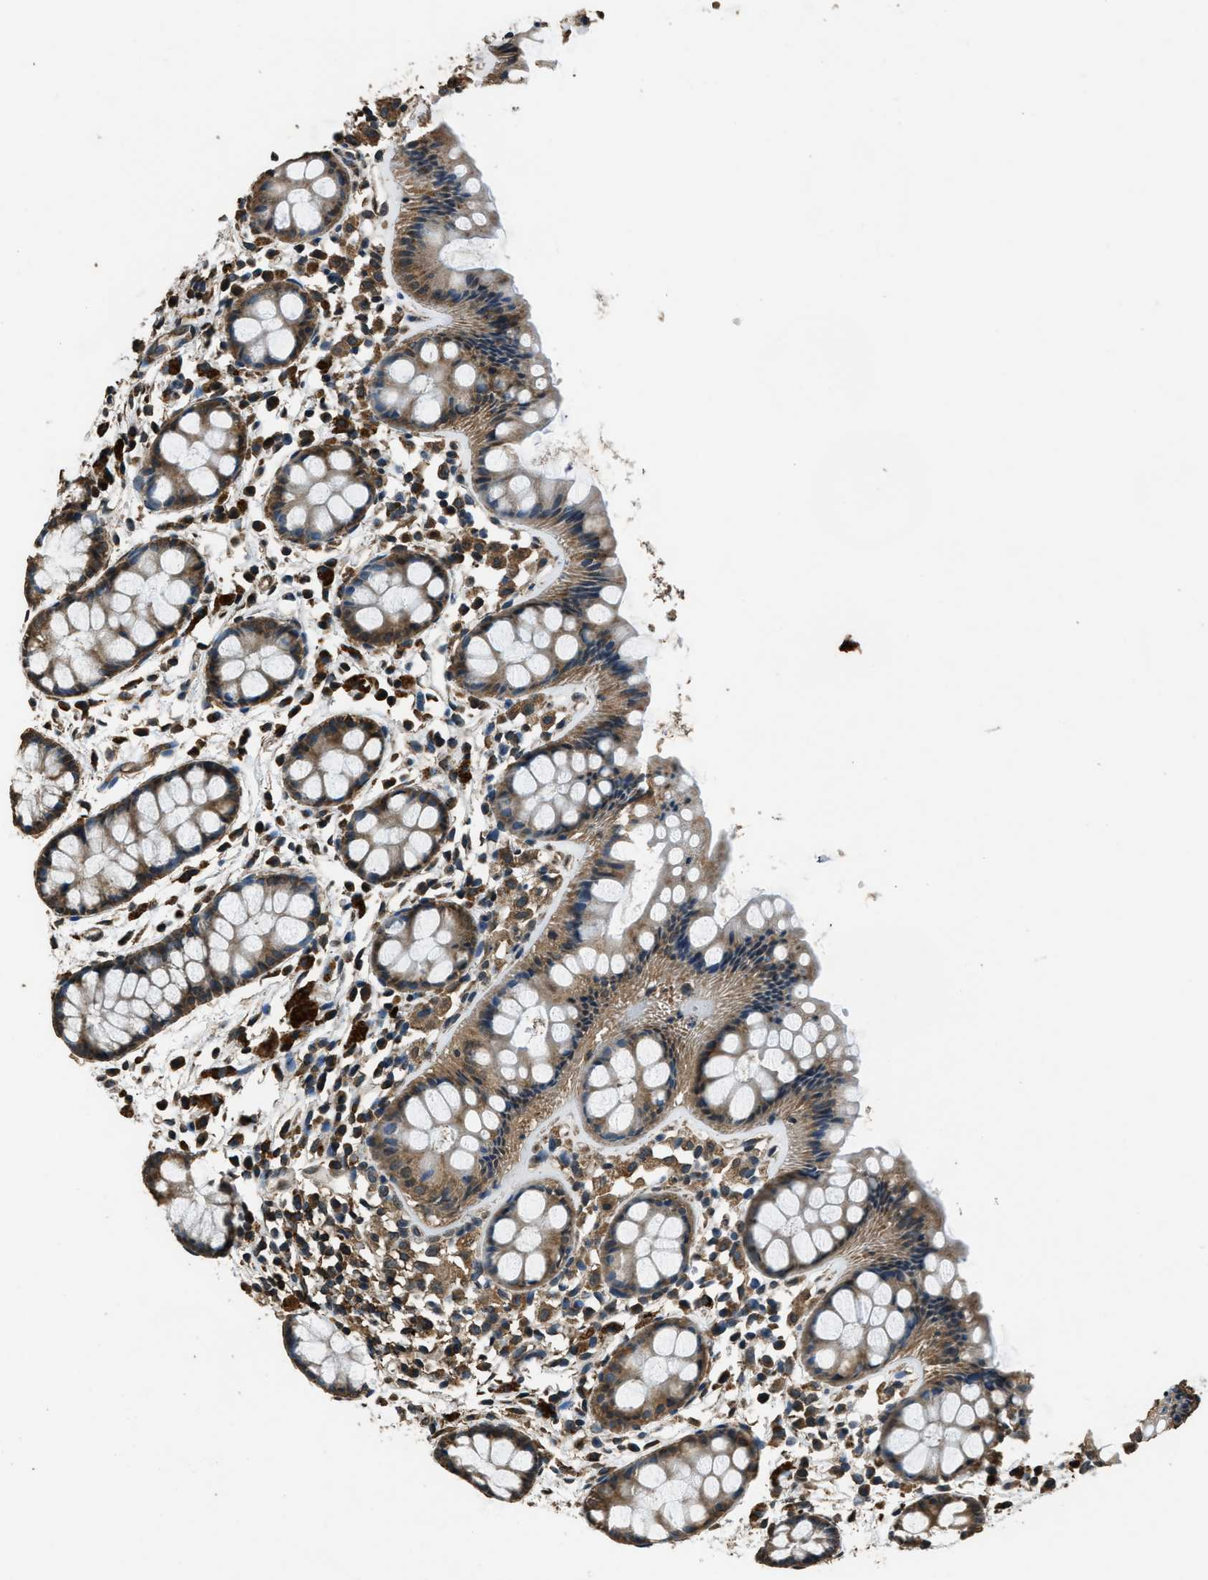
{"staining": {"intensity": "moderate", "quantity": ">75%", "location": "cytoplasmic/membranous"}, "tissue": "rectum", "cell_type": "Glandular cells", "image_type": "normal", "snomed": [{"axis": "morphology", "description": "Normal tissue, NOS"}, {"axis": "topography", "description": "Rectum"}], "caption": "Immunohistochemistry (IHC) of unremarkable human rectum shows medium levels of moderate cytoplasmic/membranous positivity in about >75% of glandular cells. (DAB (3,3'-diaminobenzidine) = brown stain, brightfield microscopy at high magnification).", "gene": "SALL3", "patient": {"sex": "female", "age": 66}}